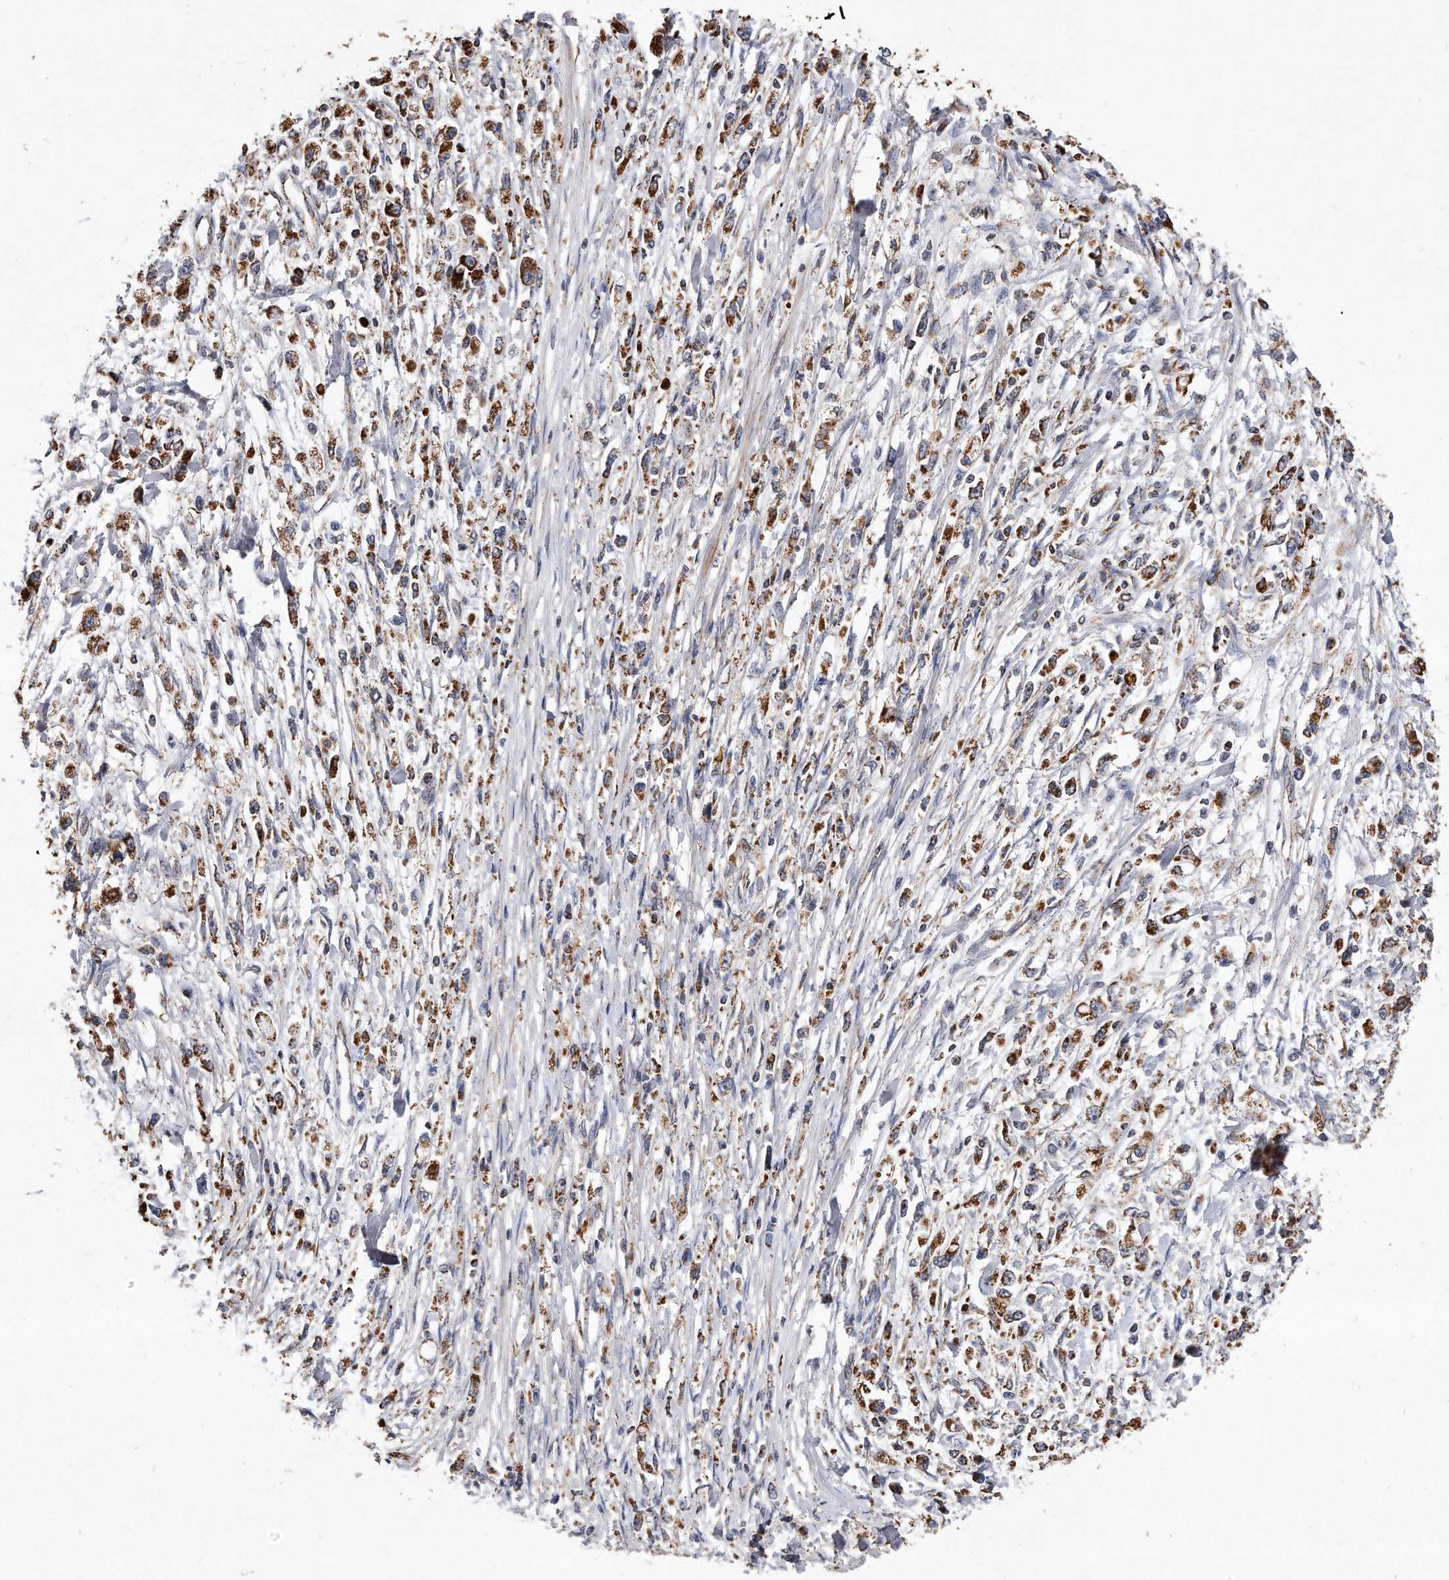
{"staining": {"intensity": "strong", "quantity": ">75%", "location": "cytoplasmic/membranous"}, "tissue": "stomach cancer", "cell_type": "Tumor cells", "image_type": "cancer", "snomed": [{"axis": "morphology", "description": "Adenocarcinoma, NOS"}, {"axis": "topography", "description": "Stomach"}], "caption": "IHC of adenocarcinoma (stomach) reveals high levels of strong cytoplasmic/membranous positivity in about >75% of tumor cells.", "gene": "PPP5C", "patient": {"sex": "female", "age": 59}}